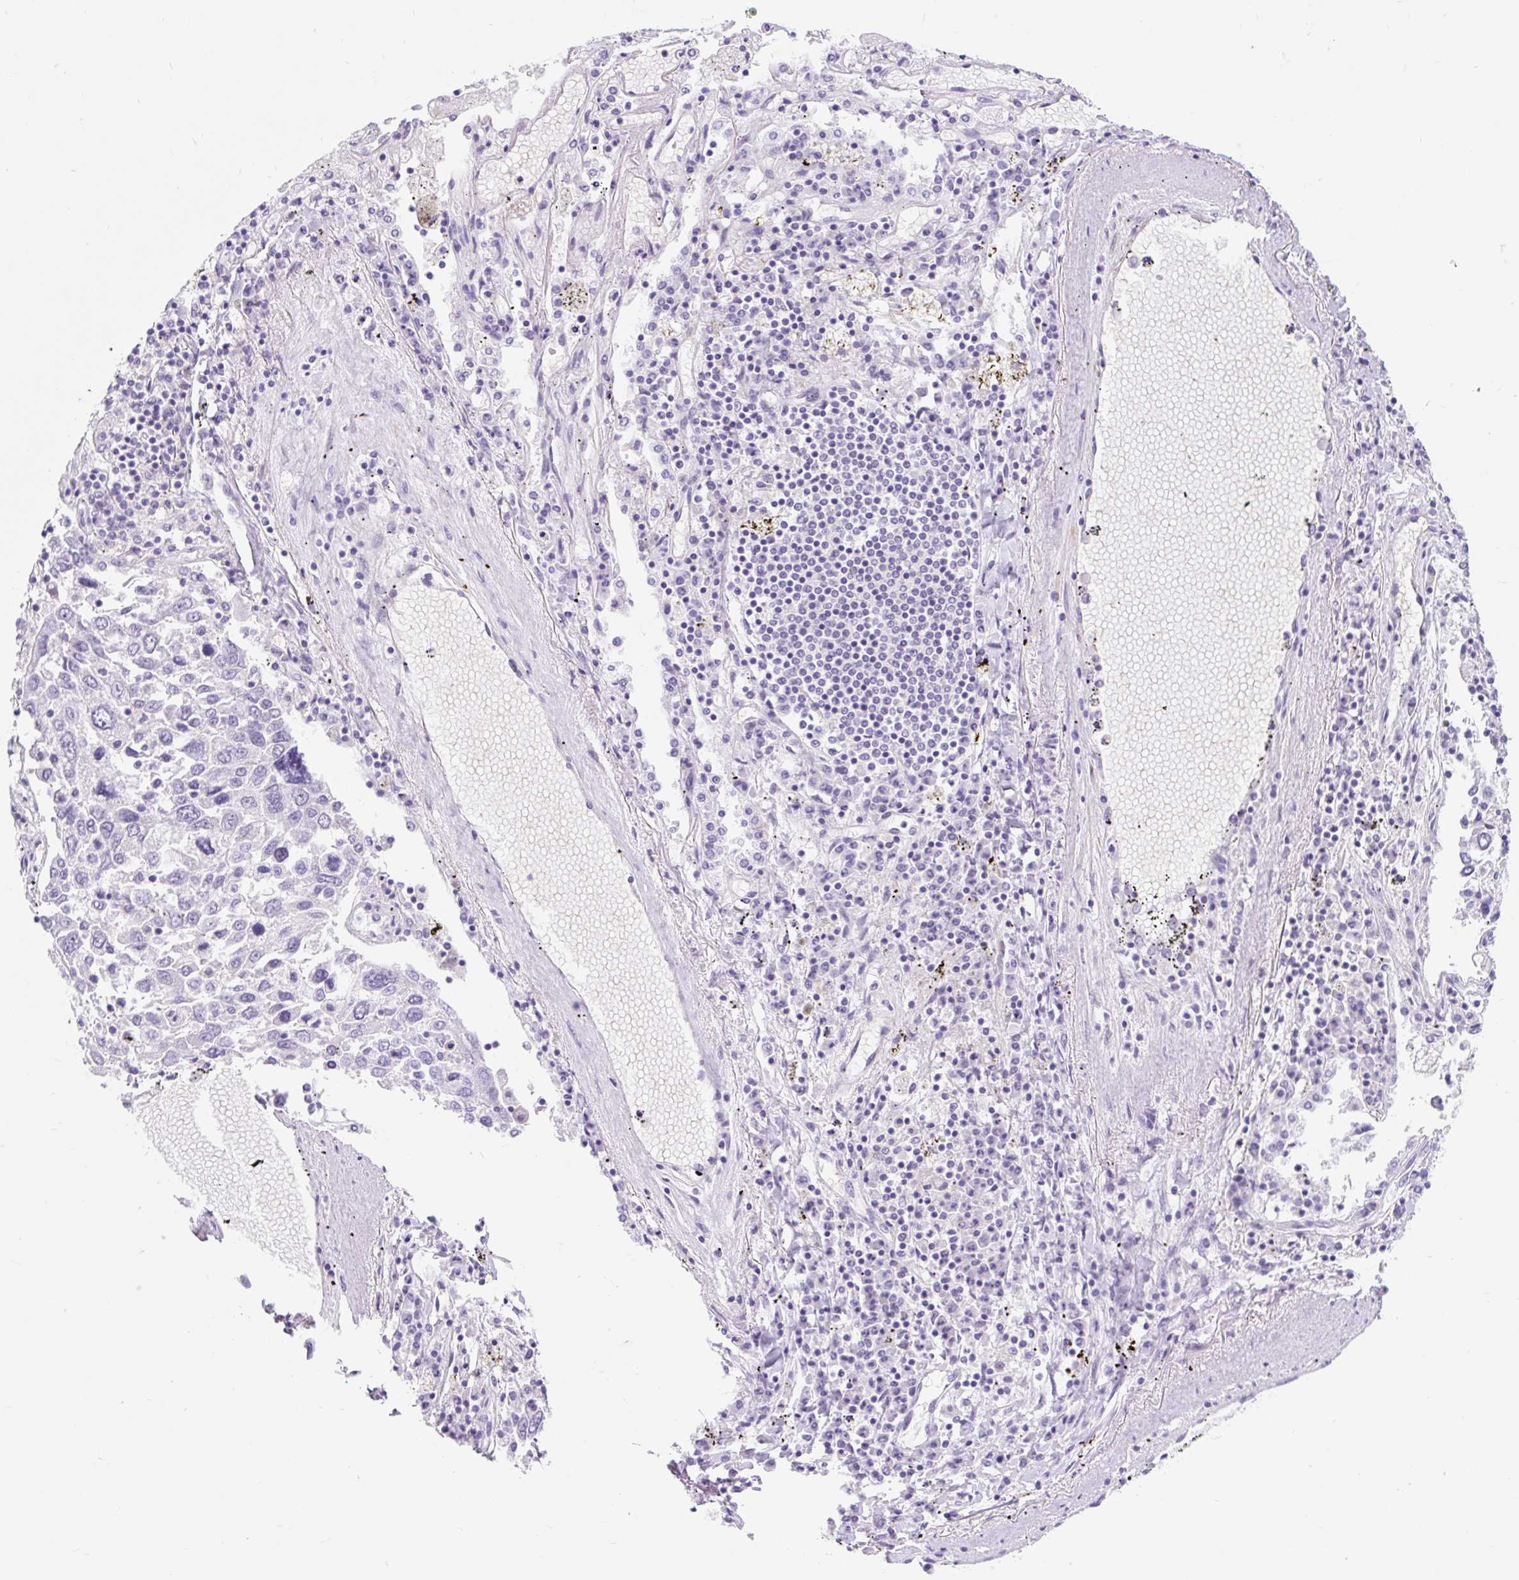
{"staining": {"intensity": "negative", "quantity": "none", "location": "none"}, "tissue": "lung cancer", "cell_type": "Tumor cells", "image_type": "cancer", "snomed": [{"axis": "morphology", "description": "Squamous cell carcinoma, NOS"}, {"axis": "topography", "description": "Lung"}], "caption": "This is an IHC image of squamous cell carcinoma (lung). There is no positivity in tumor cells.", "gene": "SLC28A1", "patient": {"sex": "male", "age": 65}}